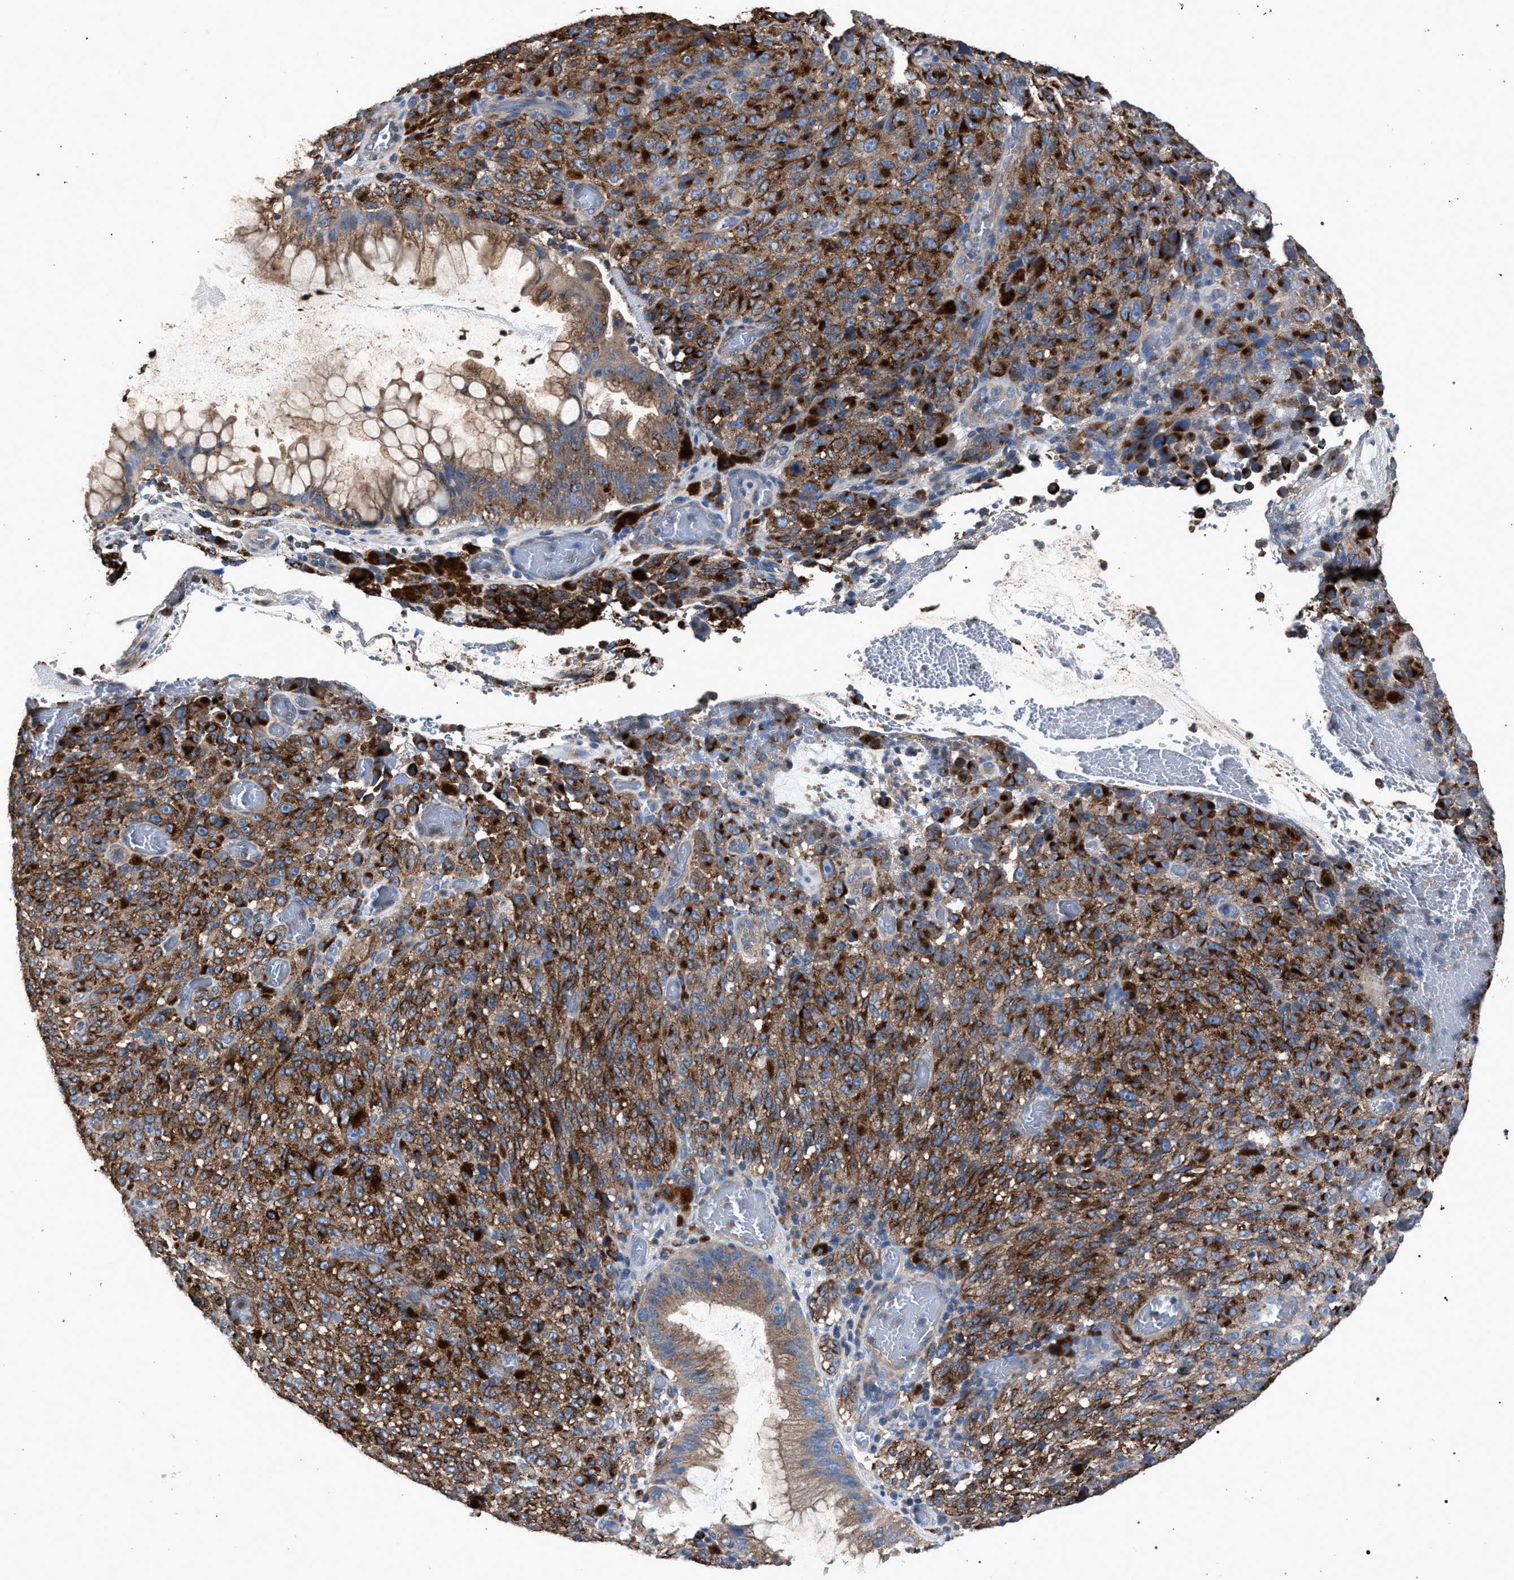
{"staining": {"intensity": "moderate", "quantity": ">75%", "location": "cytoplasmic/membranous"}, "tissue": "melanoma", "cell_type": "Tumor cells", "image_type": "cancer", "snomed": [{"axis": "morphology", "description": "Malignant melanoma, NOS"}, {"axis": "topography", "description": "Rectum"}], "caption": "High-power microscopy captured an immunohistochemistry image of melanoma, revealing moderate cytoplasmic/membranous positivity in approximately >75% of tumor cells.", "gene": "ATP6V0A1", "patient": {"sex": "female", "age": 81}}